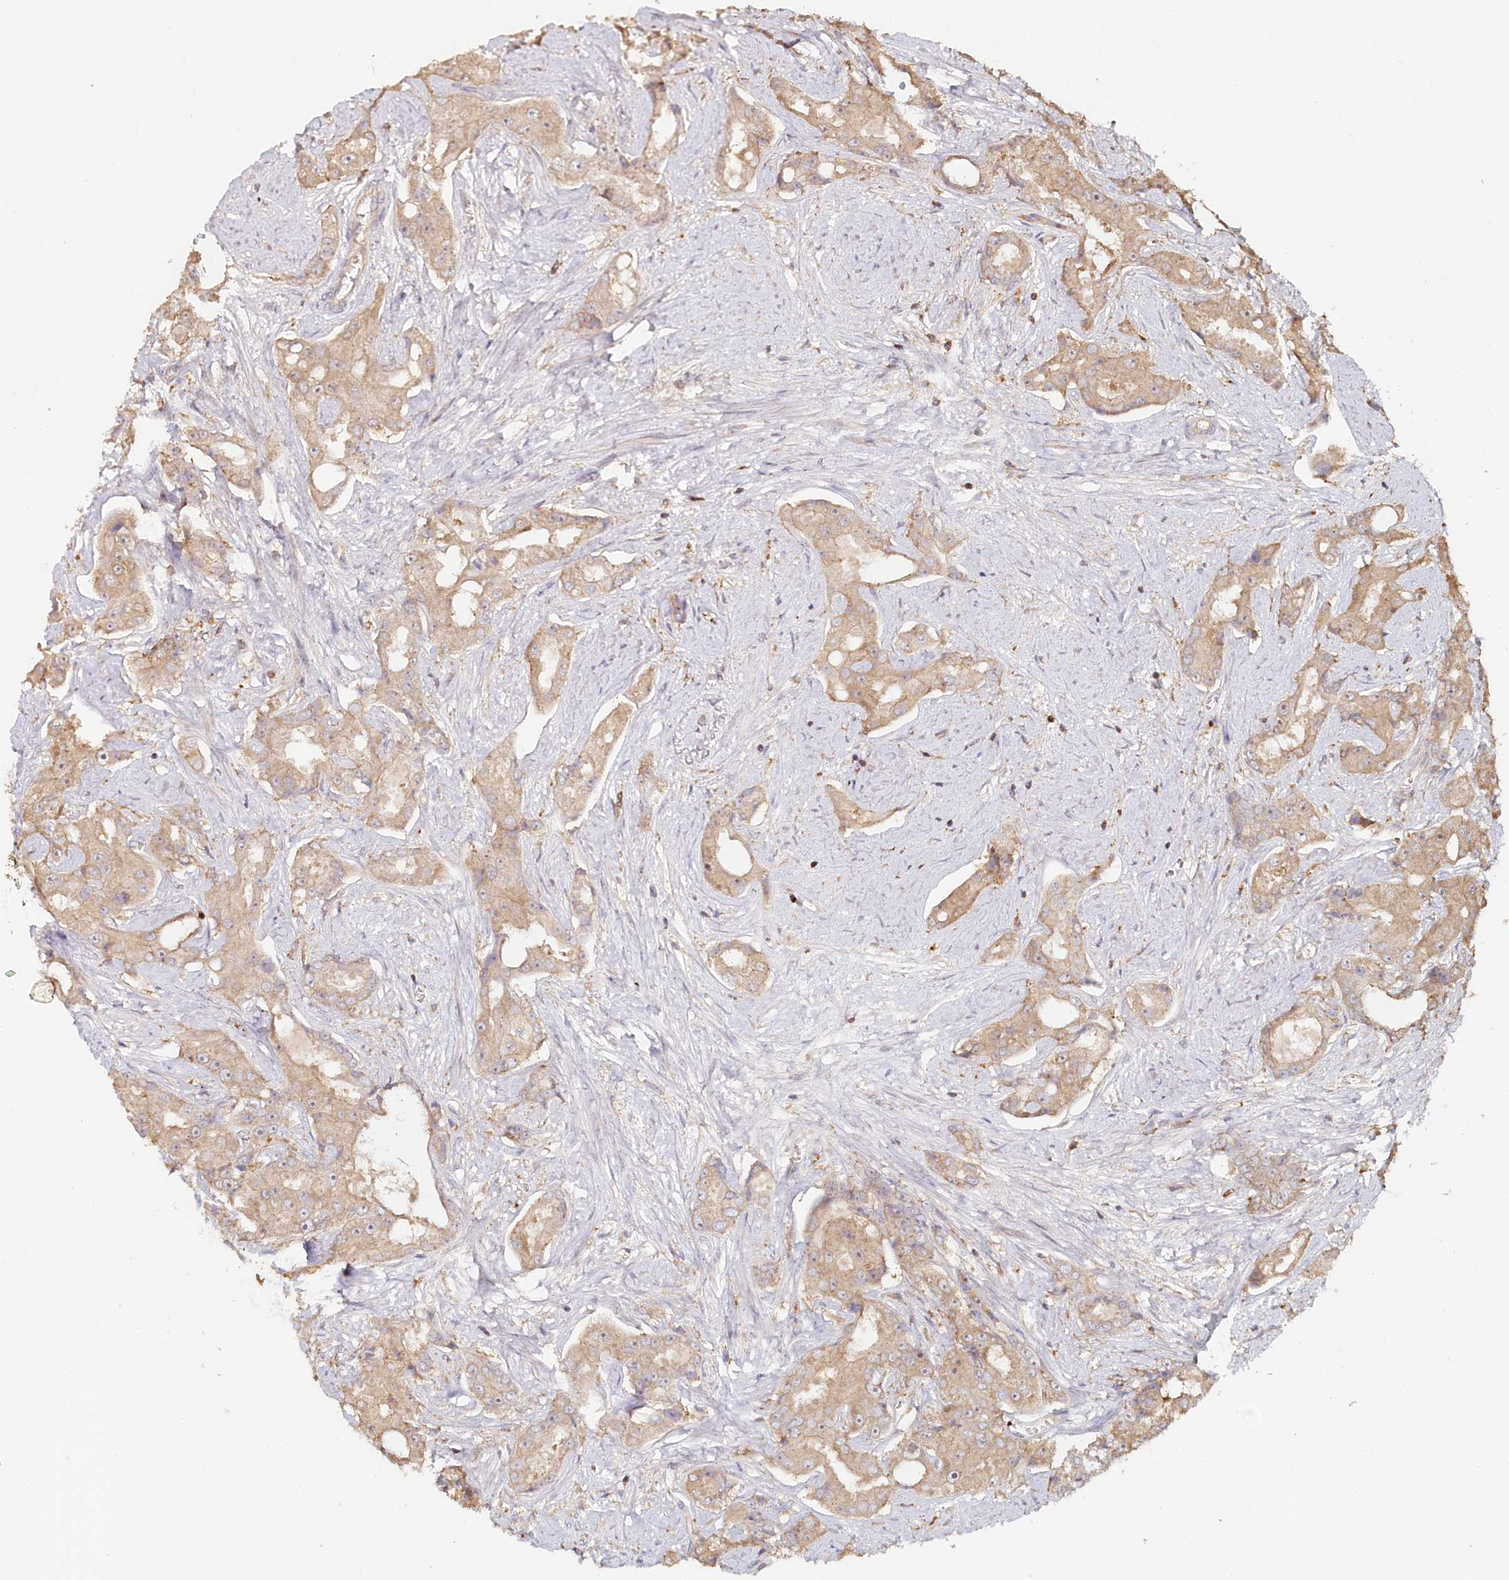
{"staining": {"intensity": "weak", "quantity": ">75%", "location": "cytoplasmic/membranous"}, "tissue": "prostate cancer", "cell_type": "Tumor cells", "image_type": "cancer", "snomed": [{"axis": "morphology", "description": "Adenocarcinoma, High grade"}, {"axis": "topography", "description": "Prostate"}], "caption": "Prostate cancer (high-grade adenocarcinoma) tissue demonstrates weak cytoplasmic/membranous positivity in about >75% of tumor cells", "gene": "HAL", "patient": {"sex": "male", "age": 73}}